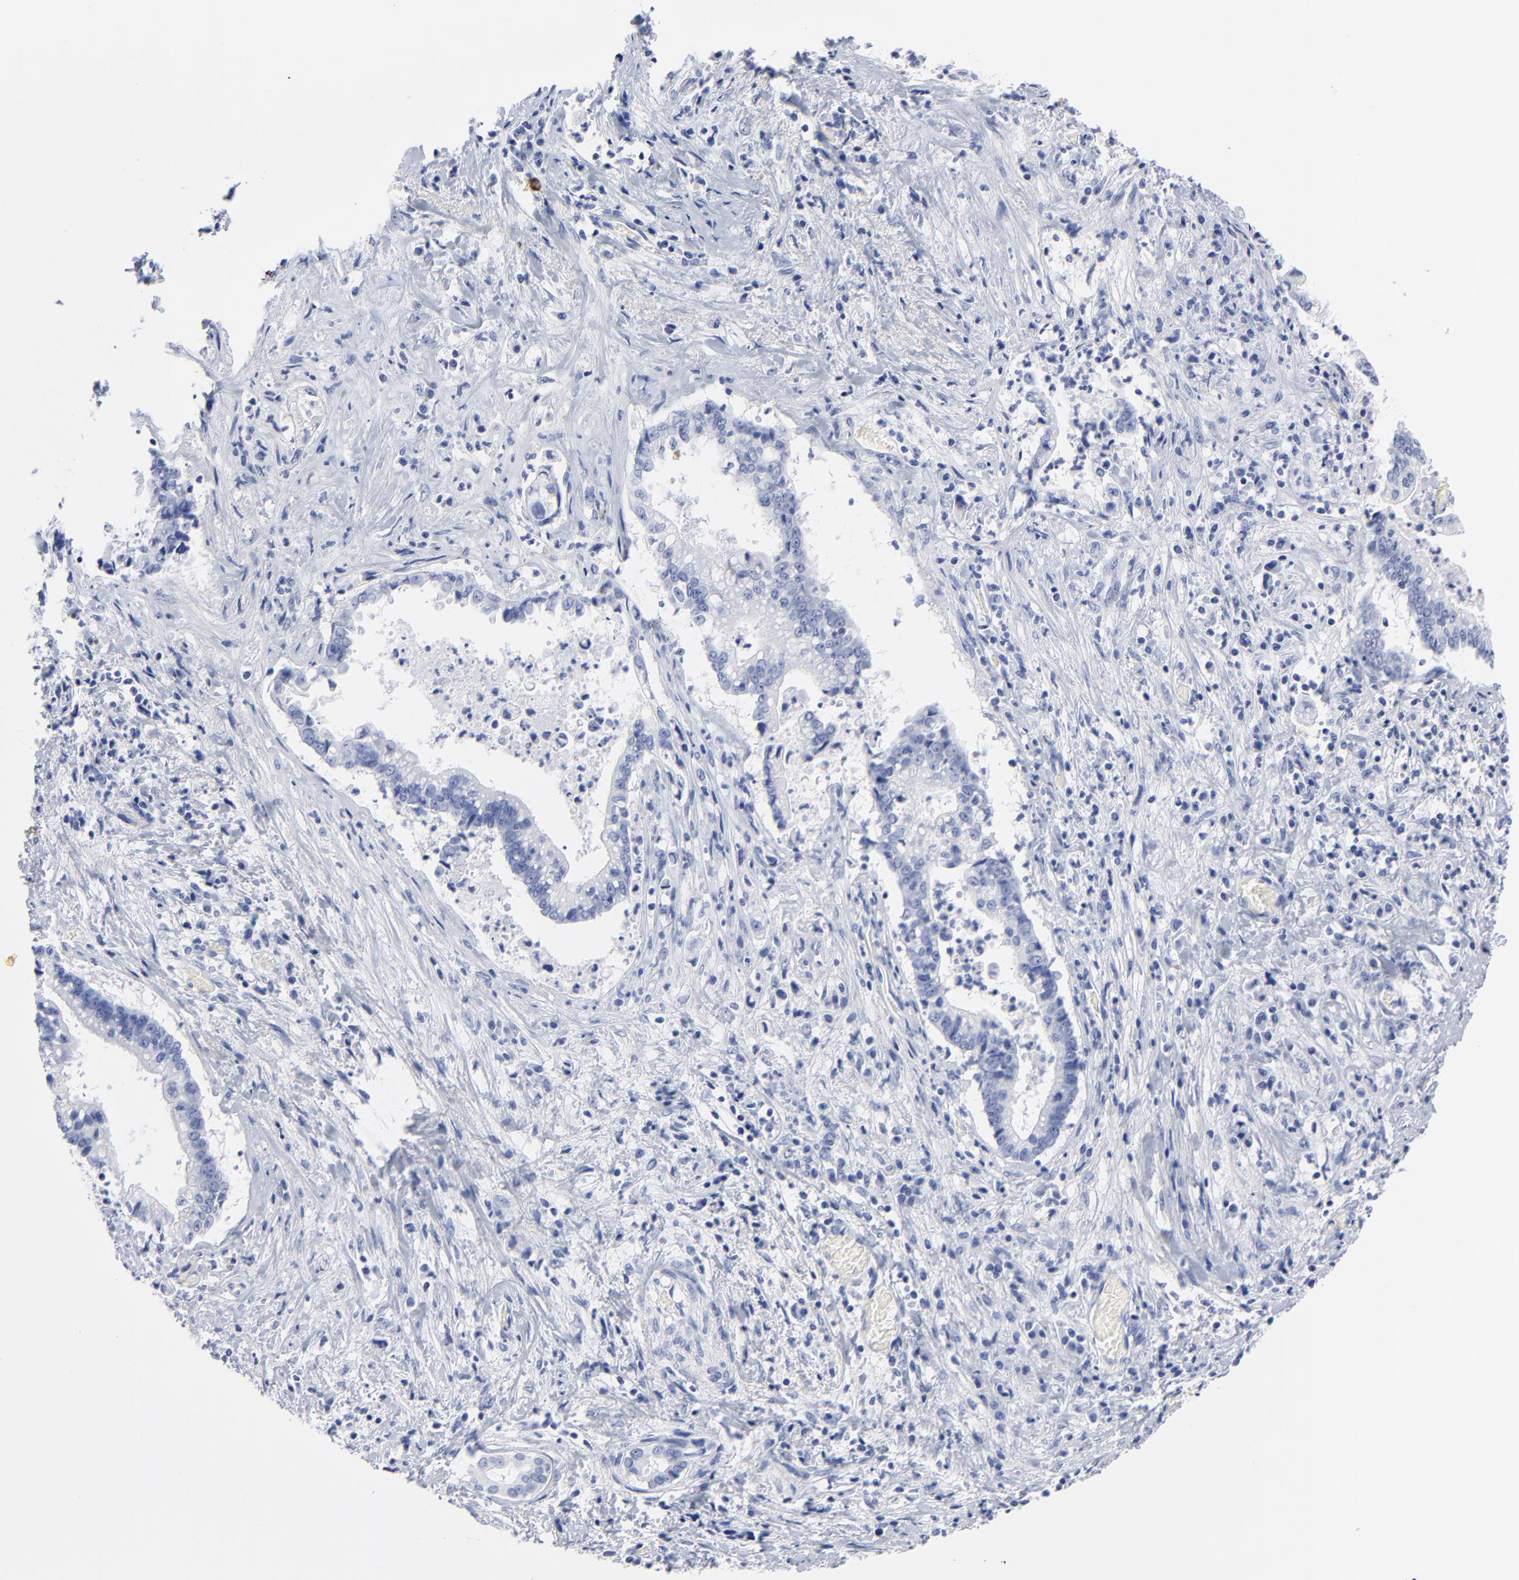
{"staining": {"intensity": "negative", "quantity": "none", "location": "none"}, "tissue": "liver cancer", "cell_type": "Tumor cells", "image_type": "cancer", "snomed": [{"axis": "morphology", "description": "Cholangiocarcinoma"}, {"axis": "topography", "description": "Liver"}], "caption": "Immunohistochemistry of human liver cancer displays no staining in tumor cells.", "gene": "ACY1", "patient": {"sex": "male", "age": 57}}